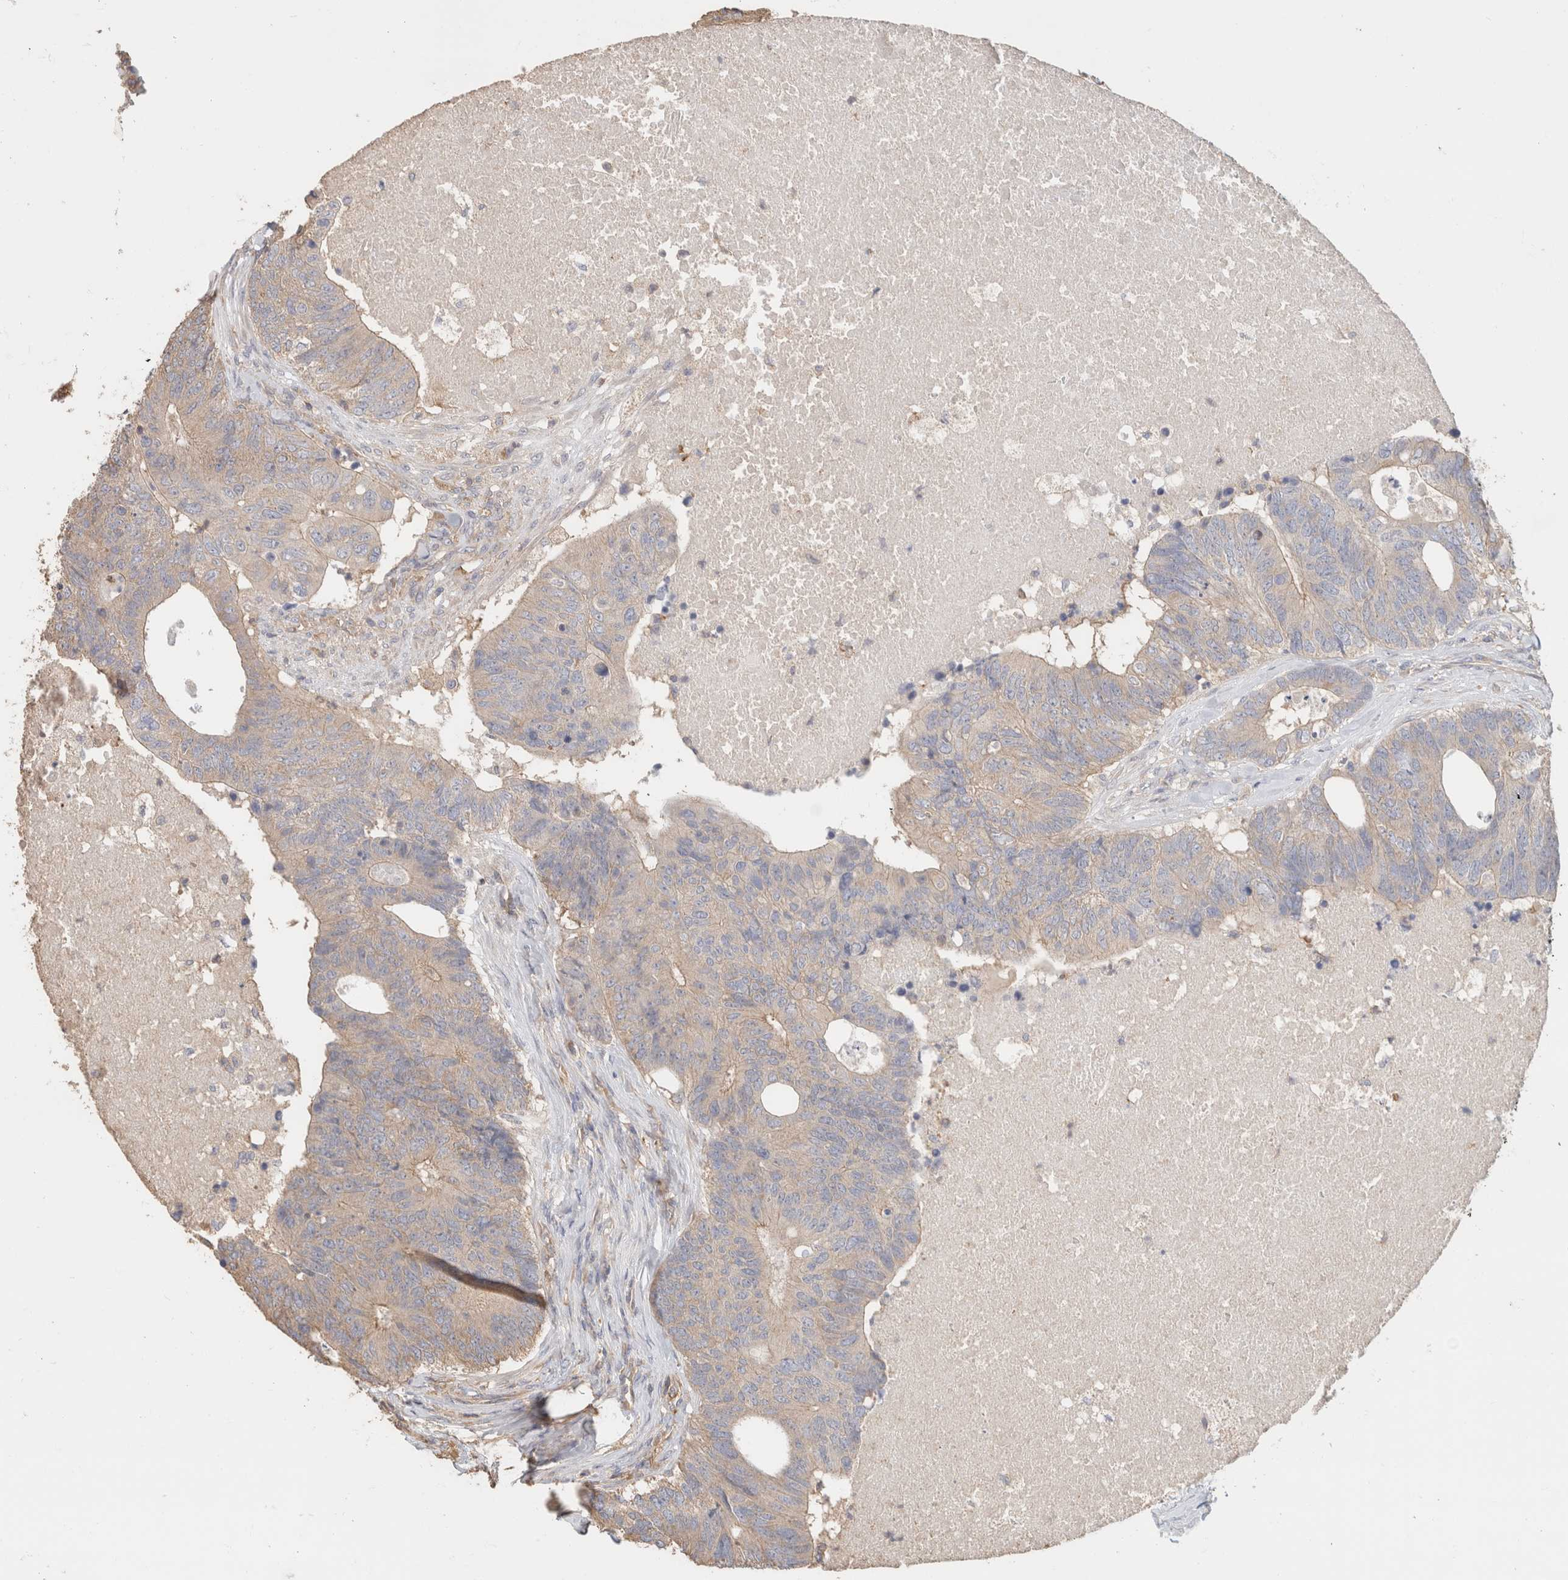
{"staining": {"intensity": "weak", "quantity": "25%-75%", "location": "cytoplasmic/membranous"}, "tissue": "colorectal cancer", "cell_type": "Tumor cells", "image_type": "cancer", "snomed": [{"axis": "morphology", "description": "Adenocarcinoma, NOS"}, {"axis": "topography", "description": "Colon"}], "caption": "Immunohistochemical staining of colorectal cancer (adenocarcinoma) exhibits low levels of weak cytoplasmic/membranous protein staining in approximately 25%-75% of tumor cells.", "gene": "CFAP418", "patient": {"sex": "female", "age": 67}}